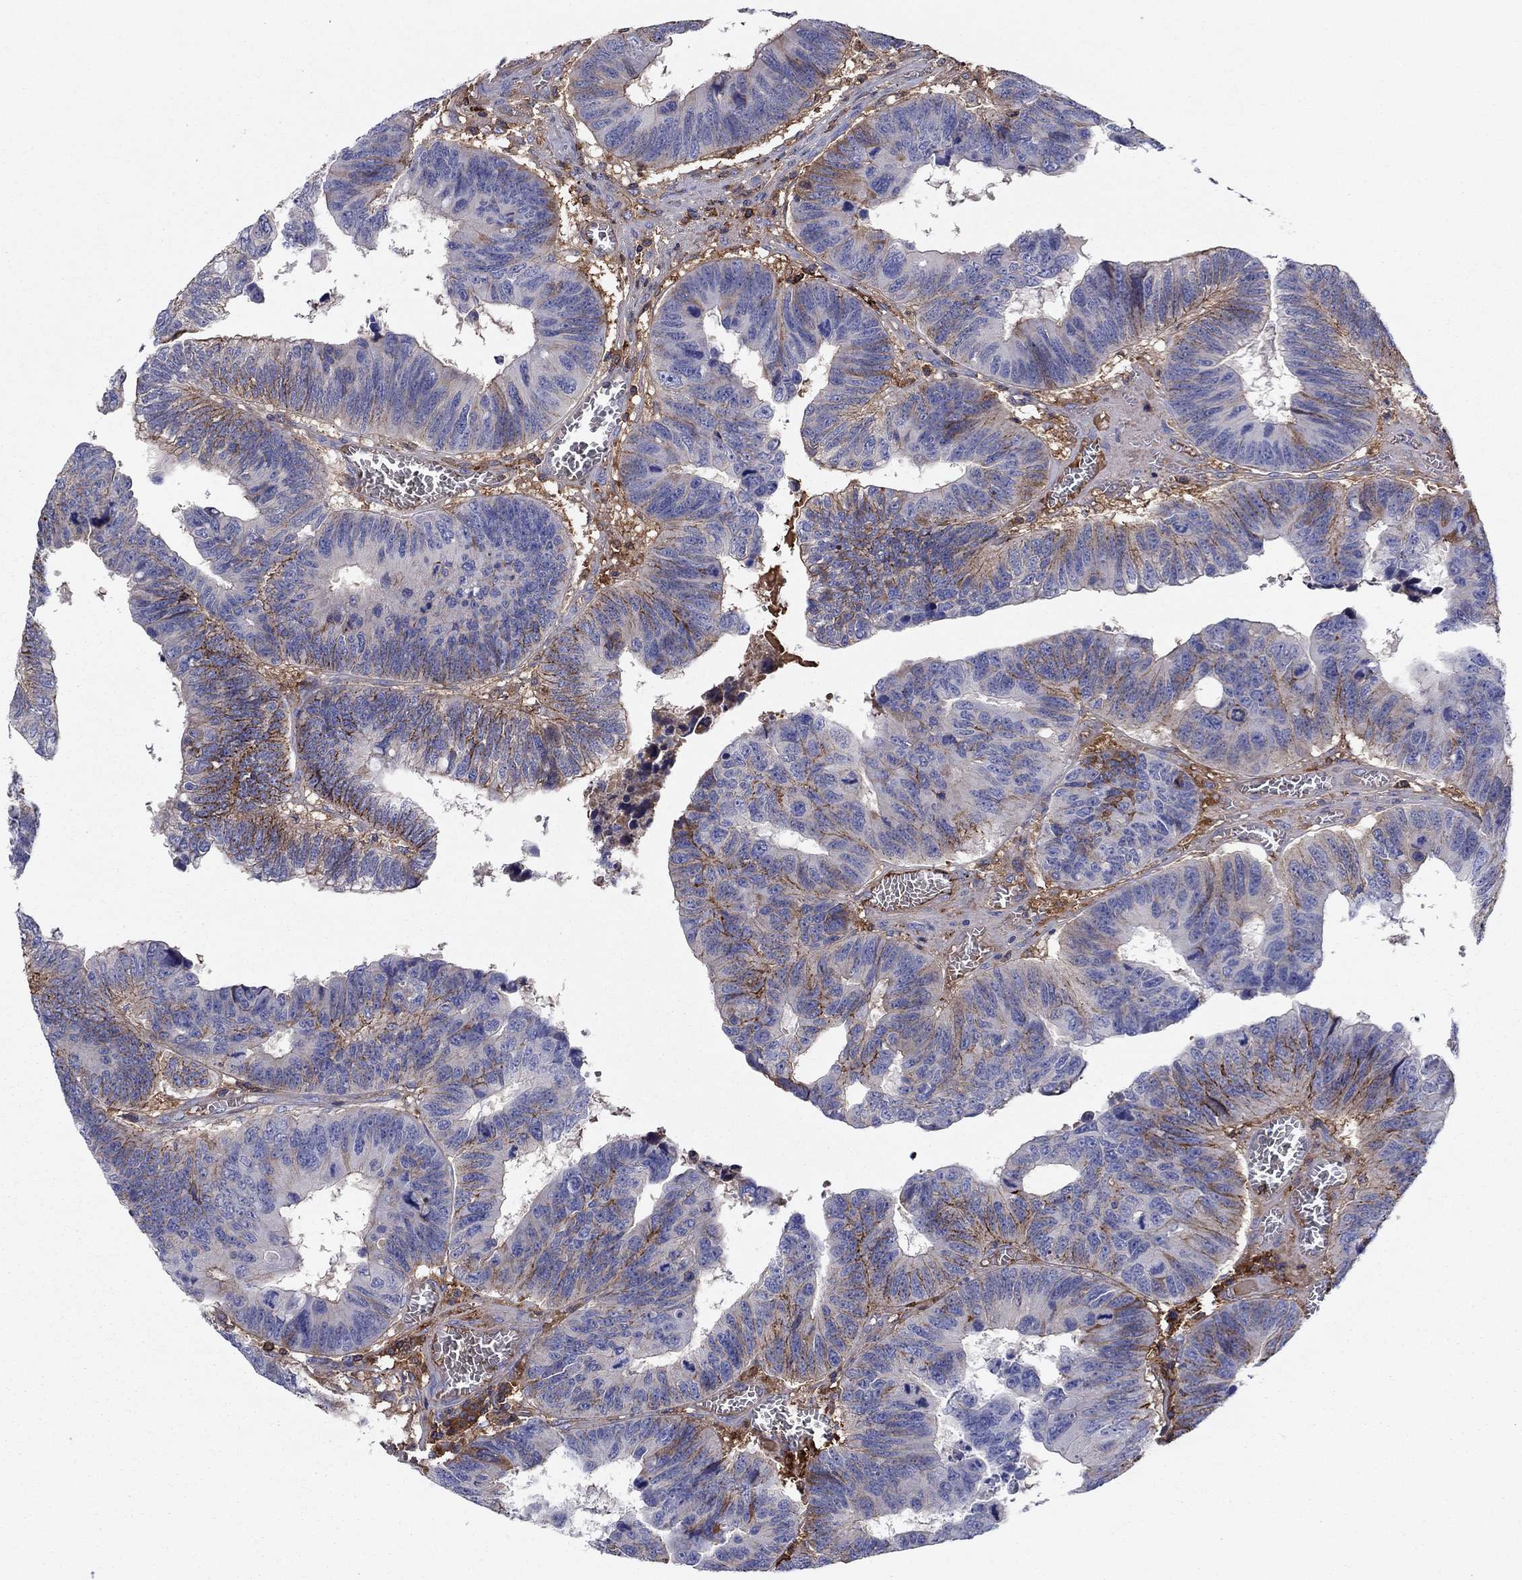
{"staining": {"intensity": "moderate", "quantity": "<25%", "location": "cytoplasmic/membranous"}, "tissue": "colorectal cancer", "cell_type": "Tumor cells", "image_type": "cancer", "snomed": [{"axis": "morphology", "description": "Adenocarcinoma, NOS"}, {"axis": "topography", "description": "Appendix"}, {"axis": "topography", "description": "Colon"}, {"axis": "topography", "description": "Cecum"}, {"axis": "topography", "description": "Colon asc"}], "caption": "Human colorectal adenocarcinoma stained with a brown dye demonstrates moderate cytoplasmic/membranous positive staining in approximately <25% of tumor cells.", "gene": "HPX", "patient": {"sex": "female", "age": 85}}